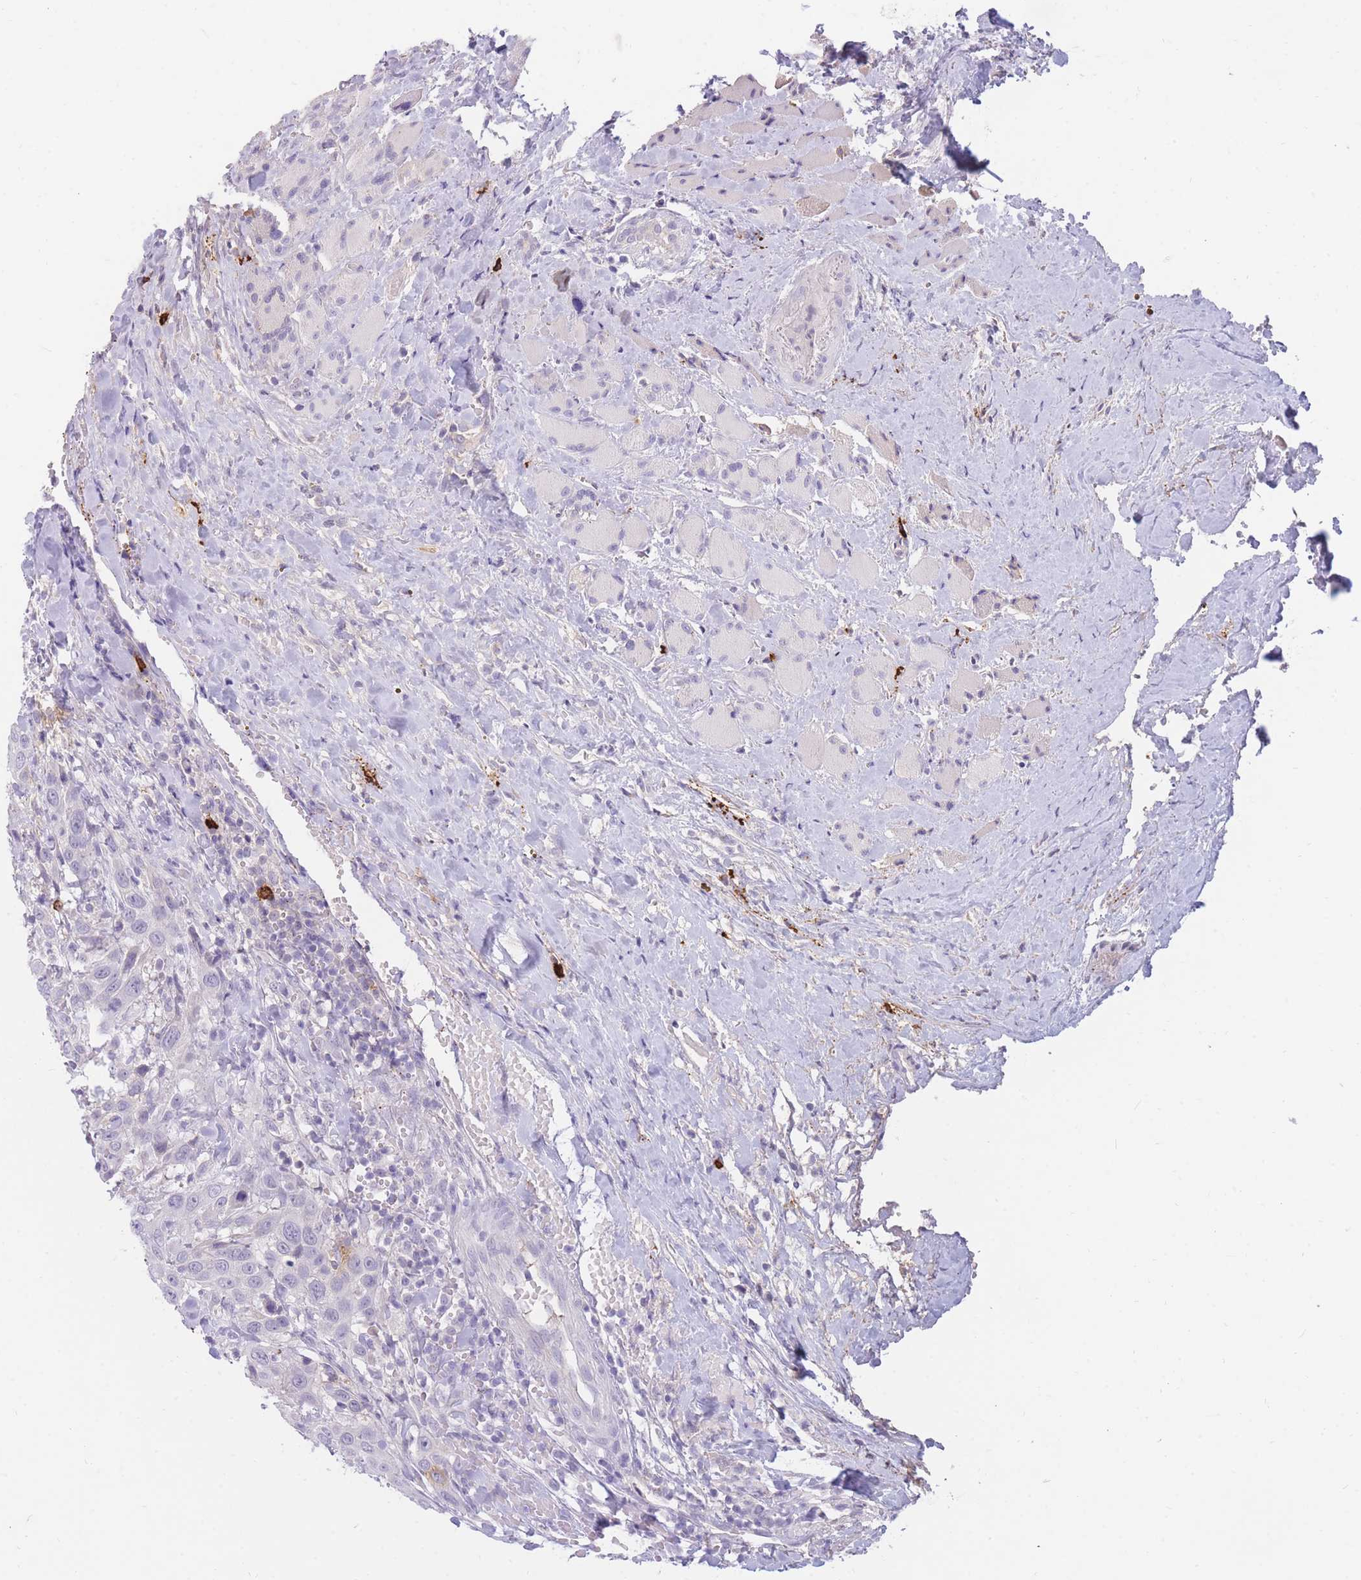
{"staining": {"intensity": "negative", "quantity": "none", "location": "none"}, "tissue": "head and neck cancer", "cell_type": "Tumor cells", "image_type": "cancer", "snomed": [{"axis": "morphology", "description": "Squamous cell carcinoma, NOS"}, {"axis": "topography", "description": "Head-Neck"}], "caption": "An IHC micrograph of head and neck cancer is shown. There is no staining in tumor cells of head and neck cancer.", "gene": "TPSD1", "patient": {"sex": "male", "age": 81}}